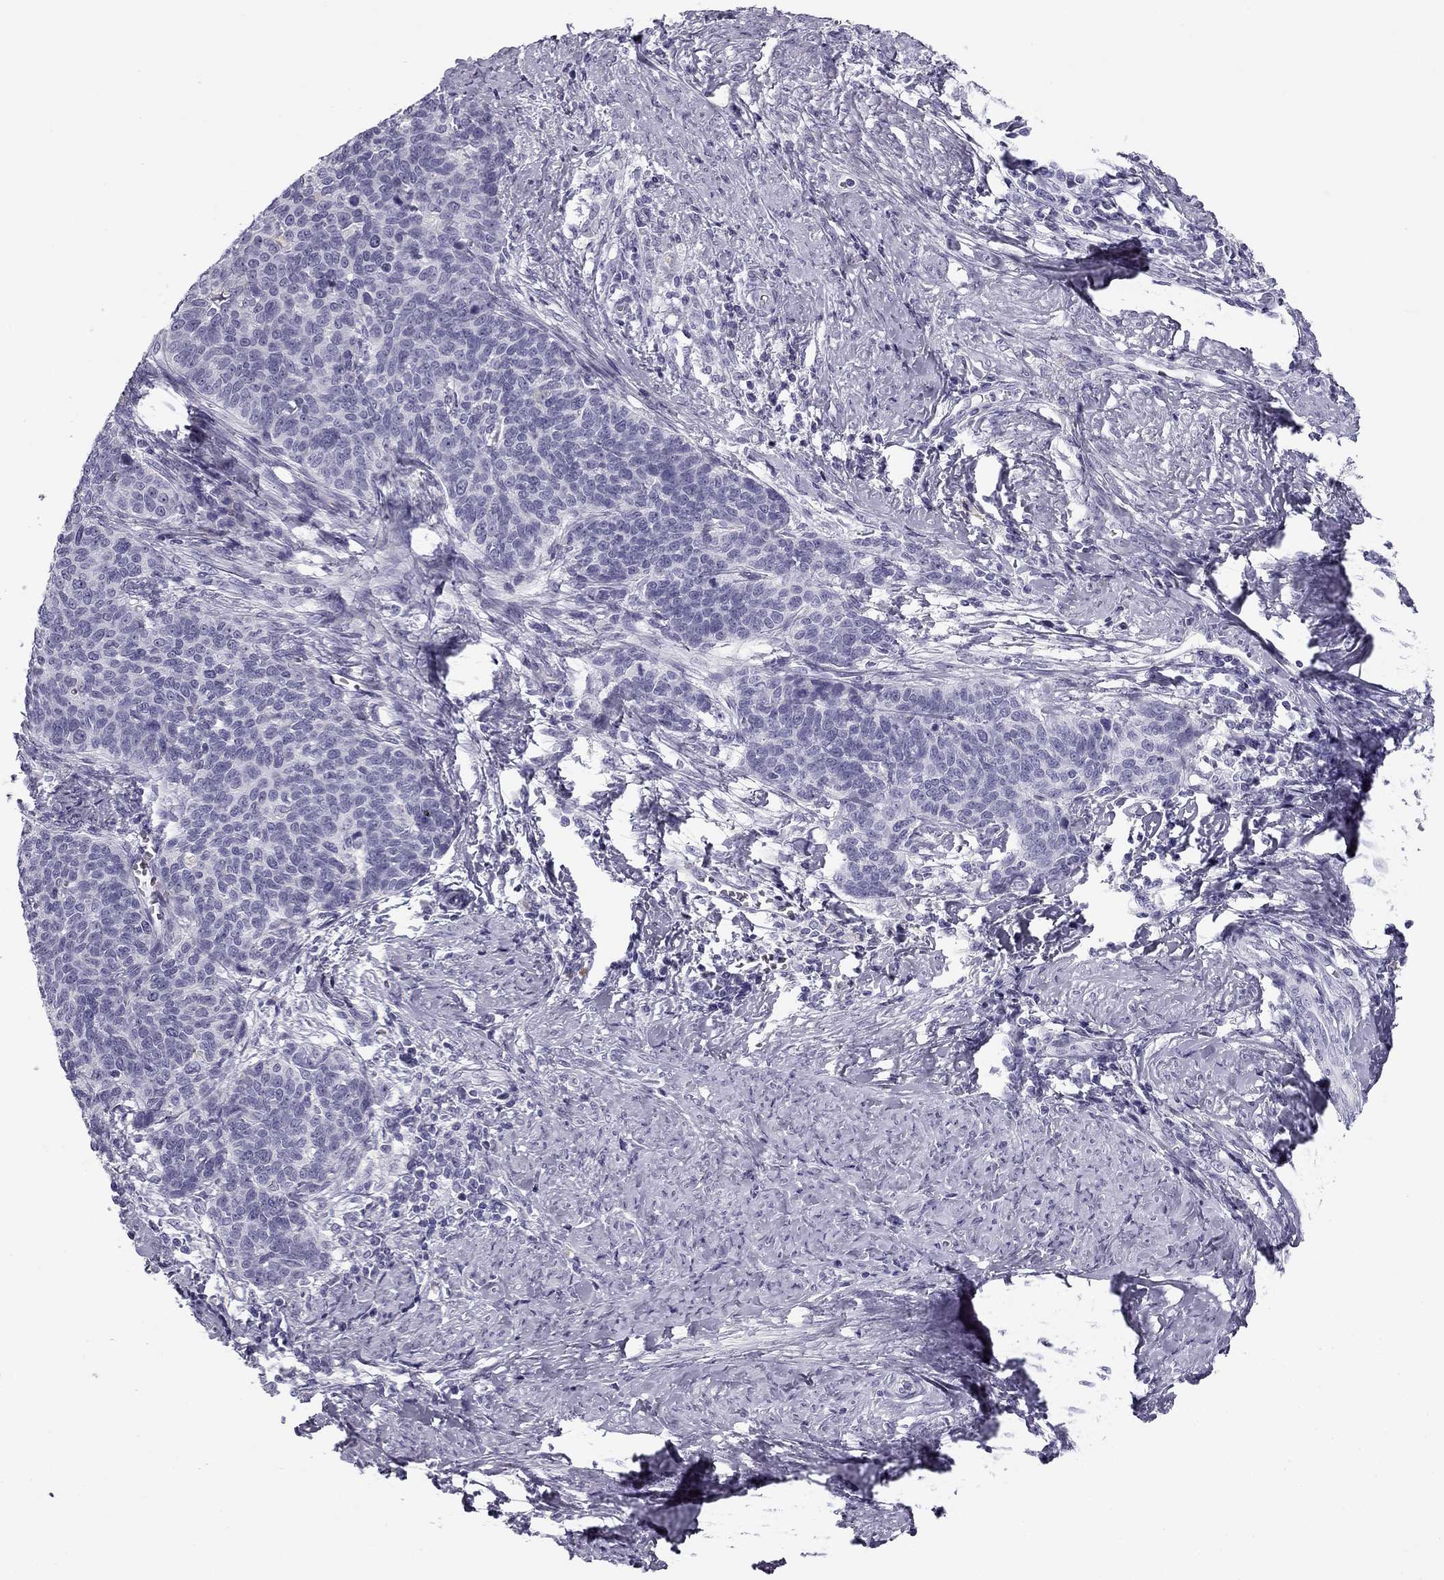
{"staining": {"intensity": "negative", "quantity": "none", "location": "none"}, "tissue": "cervical cancer", "cell_type": "Tumor cells", "image_type": "cancer", "snomed": [{"axis": "morphology", "description": "Squamous cell carcinoma, NOS"}, {"axis": "topography", "description": "Cervix"}], "caption": "Immunohistochemistry of squamous cell carcinoma (cervical) shows no staining in tumor cells.", "gene": "MC5R", "patient": {"sex": "female", "age": 39}}